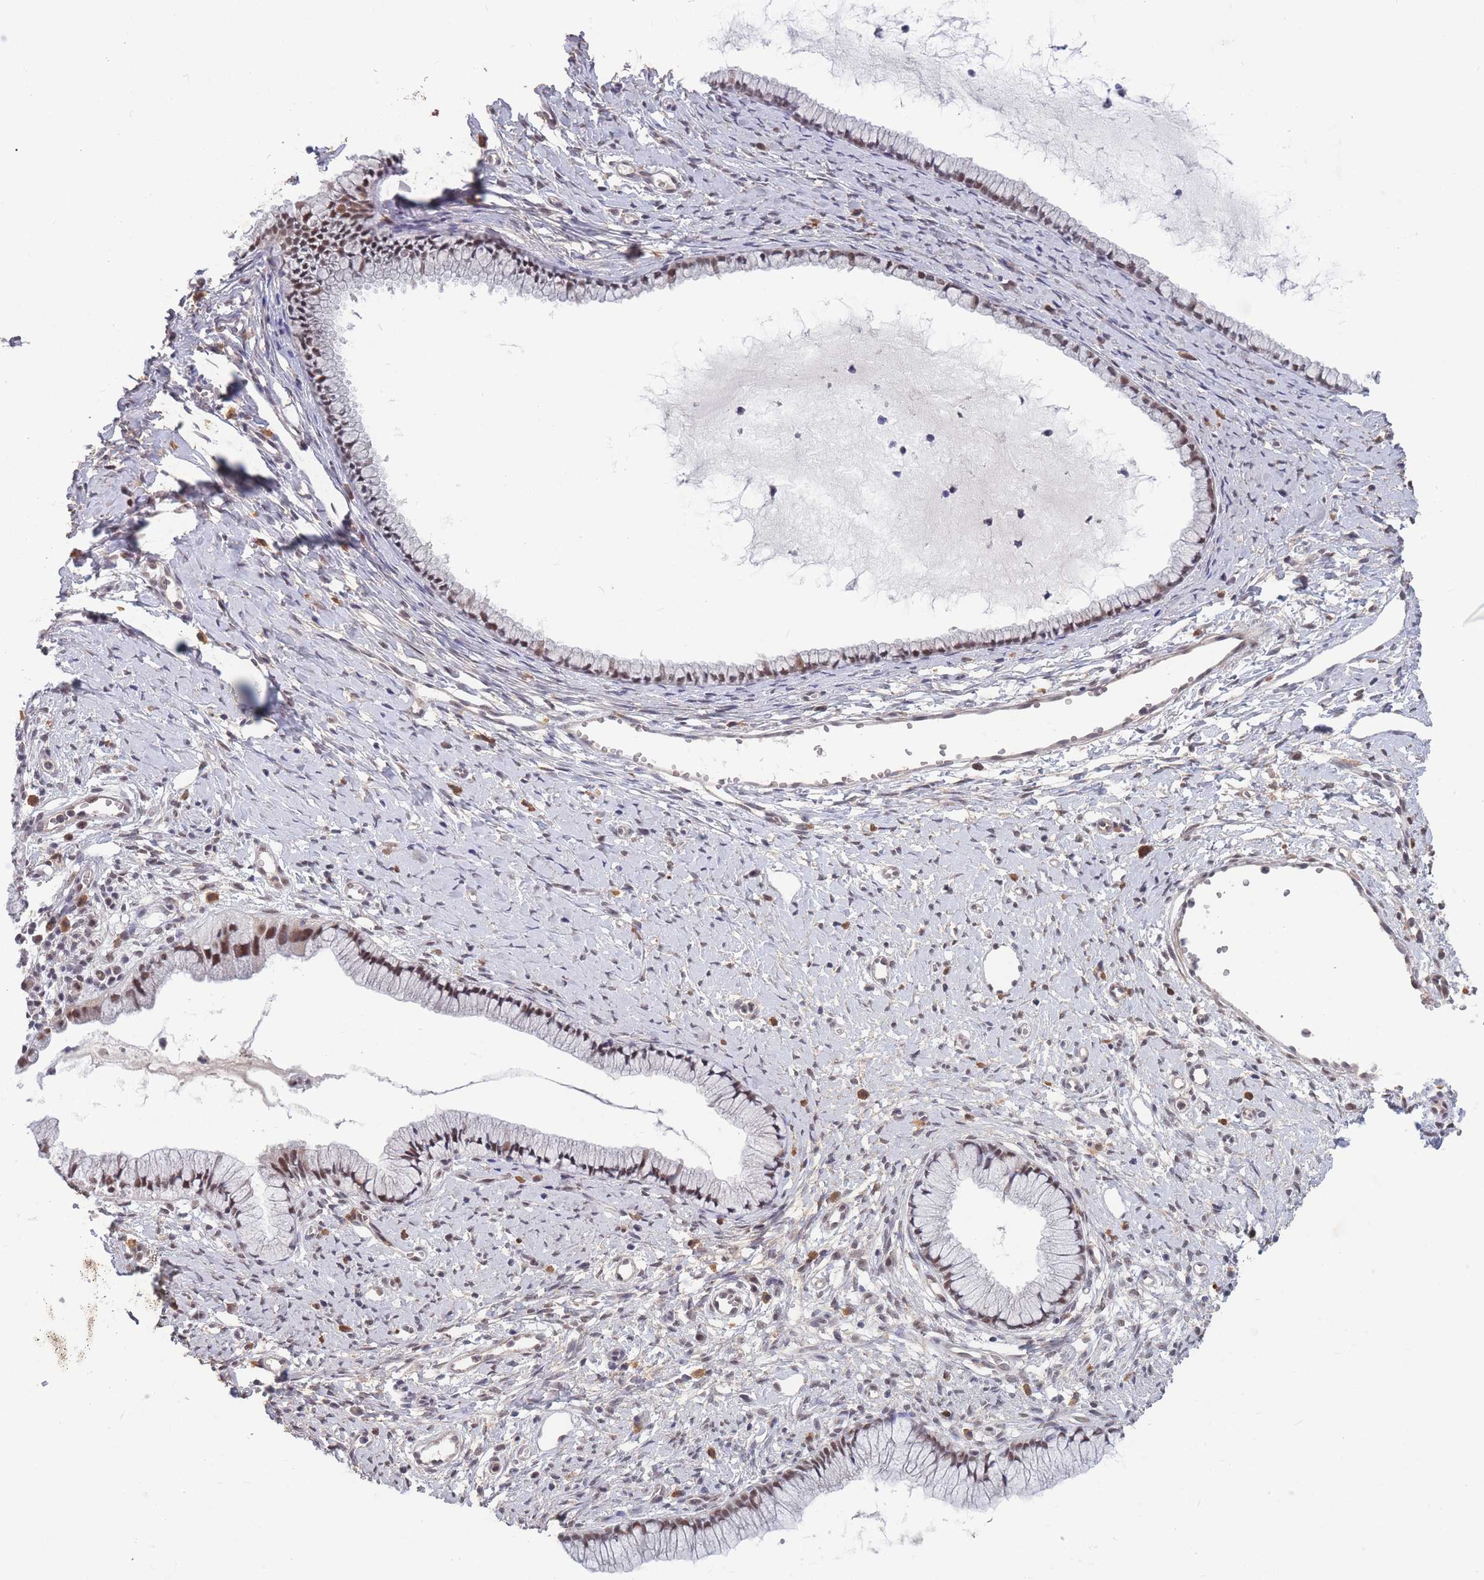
{"staining": {"intensity": "moderate", "quantity": "25%-75%", "location": "nuclear"}, "tissue": "cervix", "cell_type": "Glandular cells", "image_type": "normal", "snomed": [{"axis": "morphology", "description": "Normal tissue, NOS"}, {"axis": "topography", "description": "Cervix"}], "caption": "The histopathology image shows a brown stain indicating the presence of a protein in the nuclear of glandular cells in cervix. The protein of interest is stained brown, and the nuclei are stained in blue (DAB IHC with brightfield microscopy, high magnification).", "gene": "SNRPA1", "patient": {"sex": "female", "age": 40}}